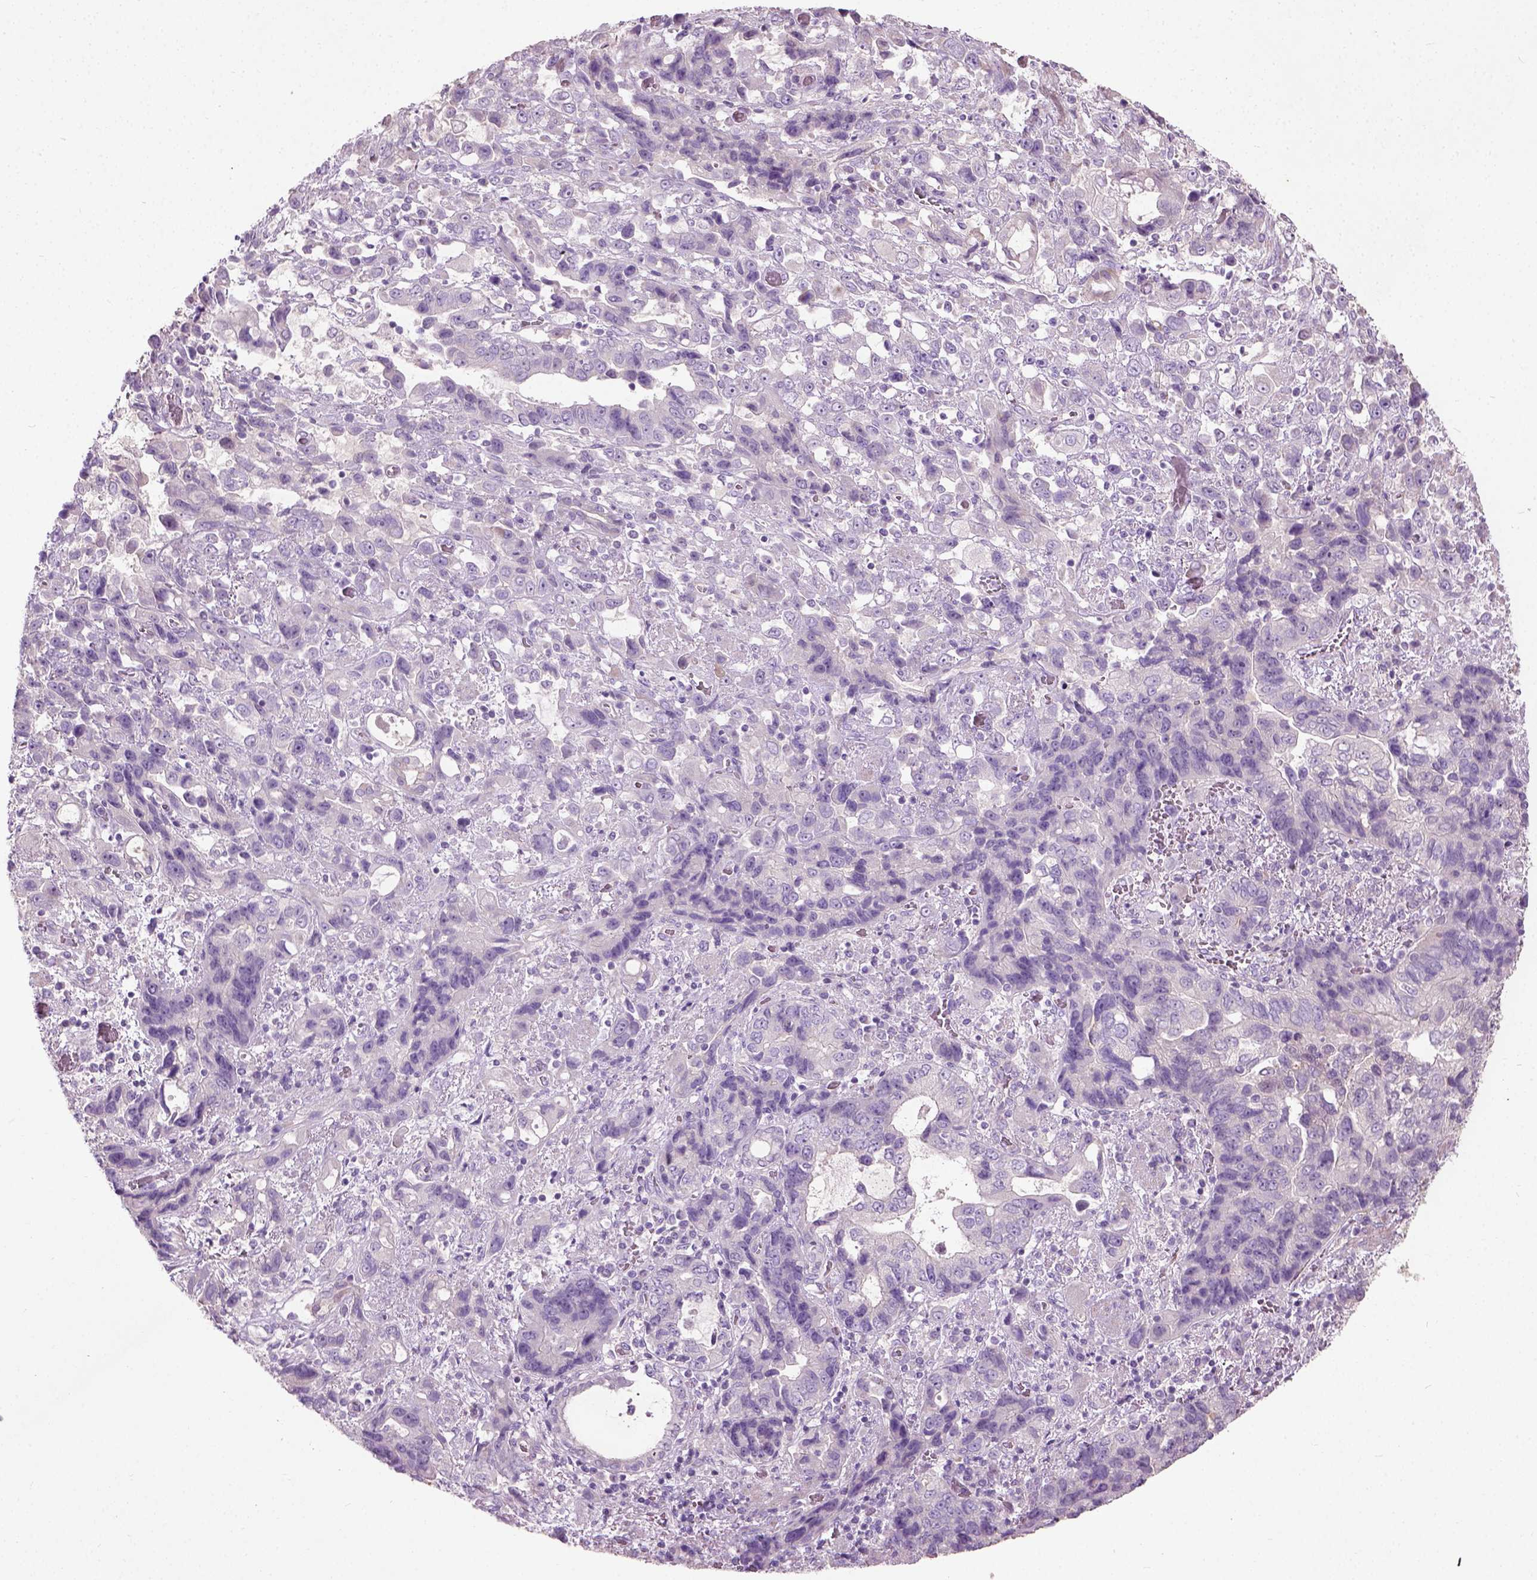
{"staining": {"intensity": "negative", "quantity": "none", "location": "none"}, "tissue": "stomach cancer", "cell_type": "Tumor cells", "image_type": "cancer", "snomed": [{"axis": "morphology", "description": "Adenocarcinoma, NOS"}, {"axis": "topography", "description": "Stomach, upper"}], "caption": "Protein analysis of adenocarcinoma (stomach) reveals no significant positivity in tumor cells.", "gene": "PKP3", "patient": {"sex": "female", "age": 81}}